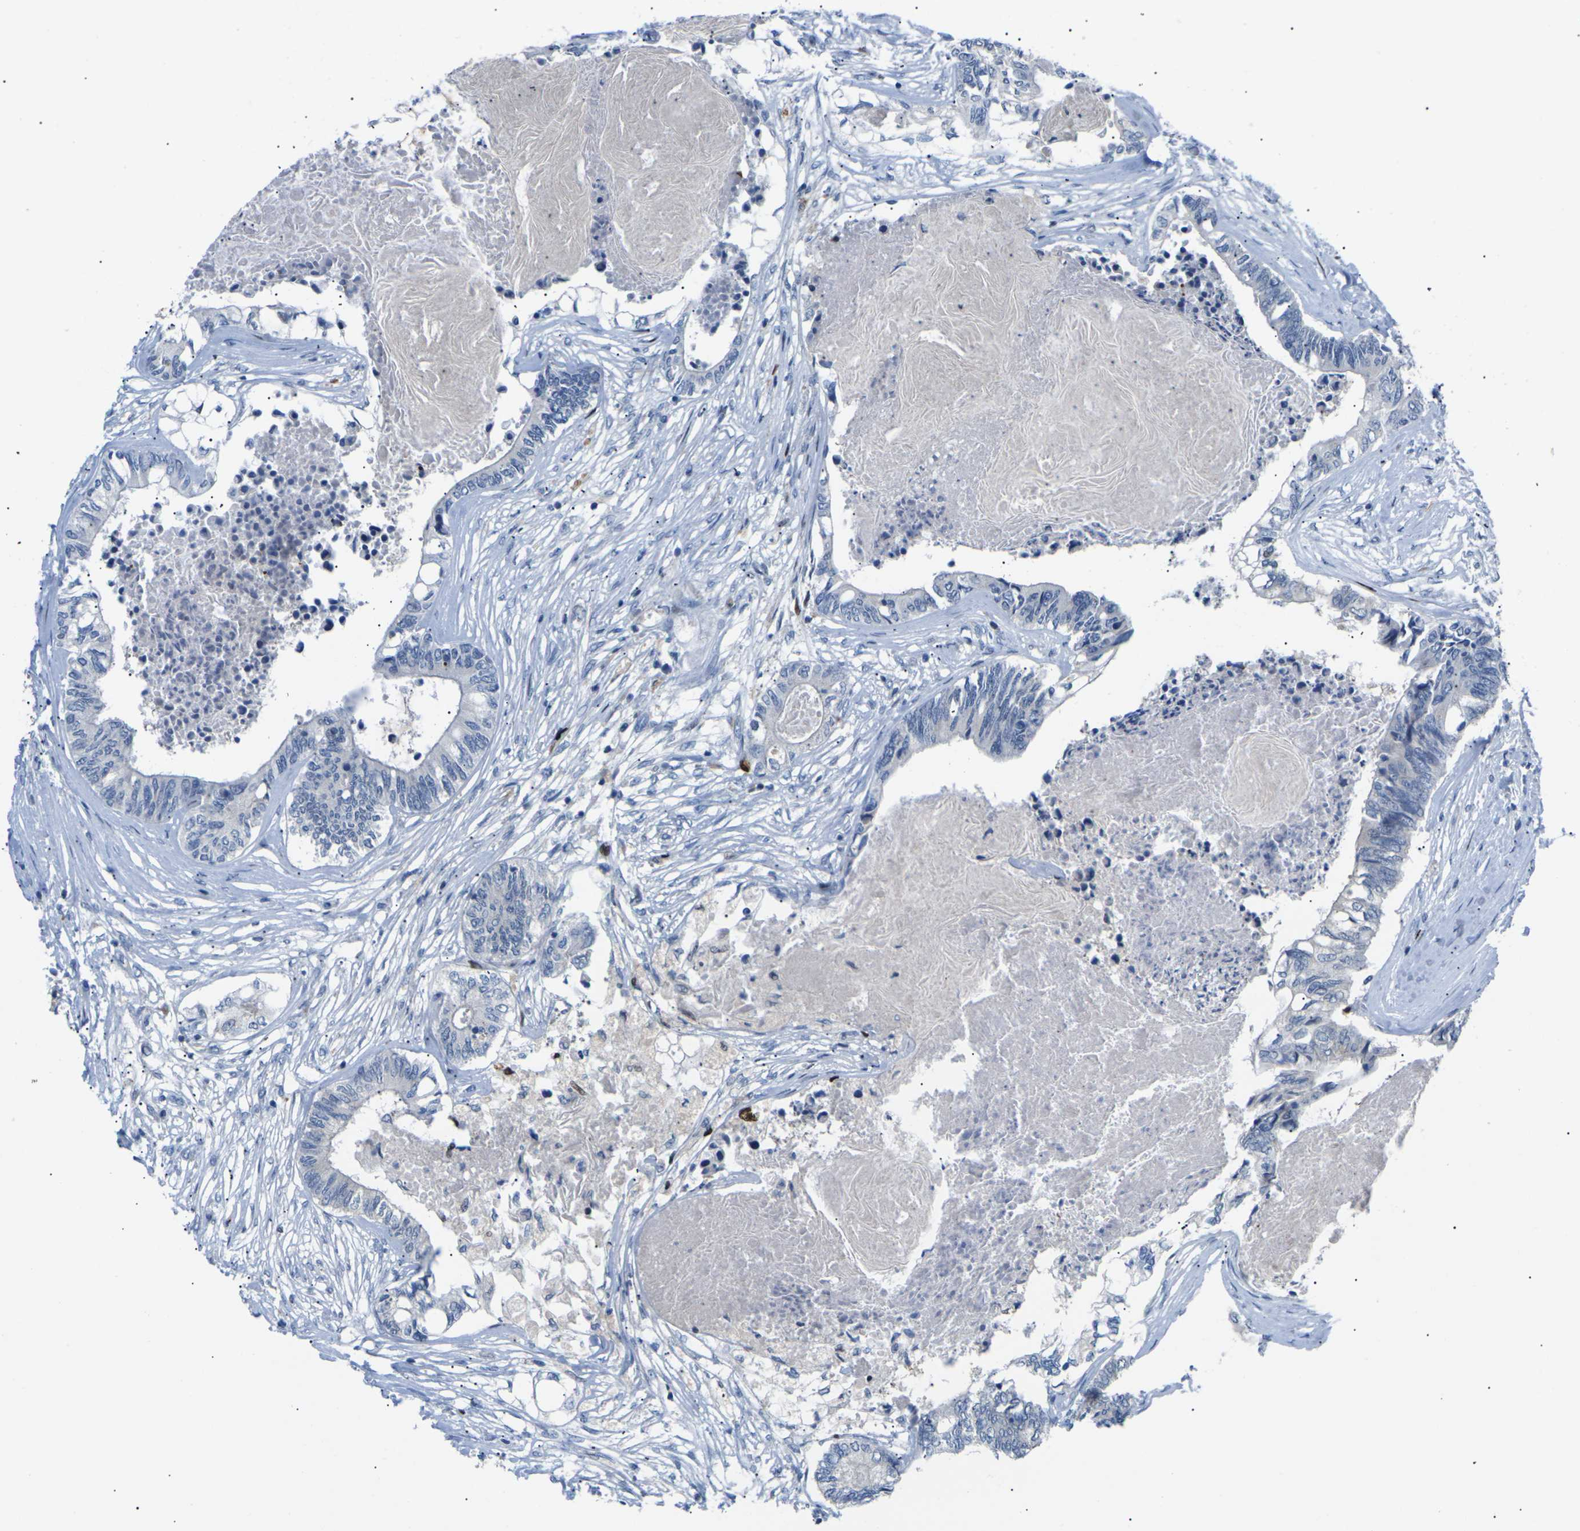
{"staining": {"intensity": "negative", "quantity": "none", "location": "none"}, "tissue": "colorectal cancer", "cell_type": "Tumor cells", "image_type": "cancer", "snomed": [{"axis": "morphology", "description": "Adenocarcinoma, NOS"}, {"axis": "topography", "description": "Rectum"}], "caption": "IHC image of neoplastic tissue: colorectal cancer (adenocarcinoma) stained with DAB exhibits no significant protein expression in tumor cells.", "gene": "RPS6KA3", "patient": {"sex": "male", "age": 63}}